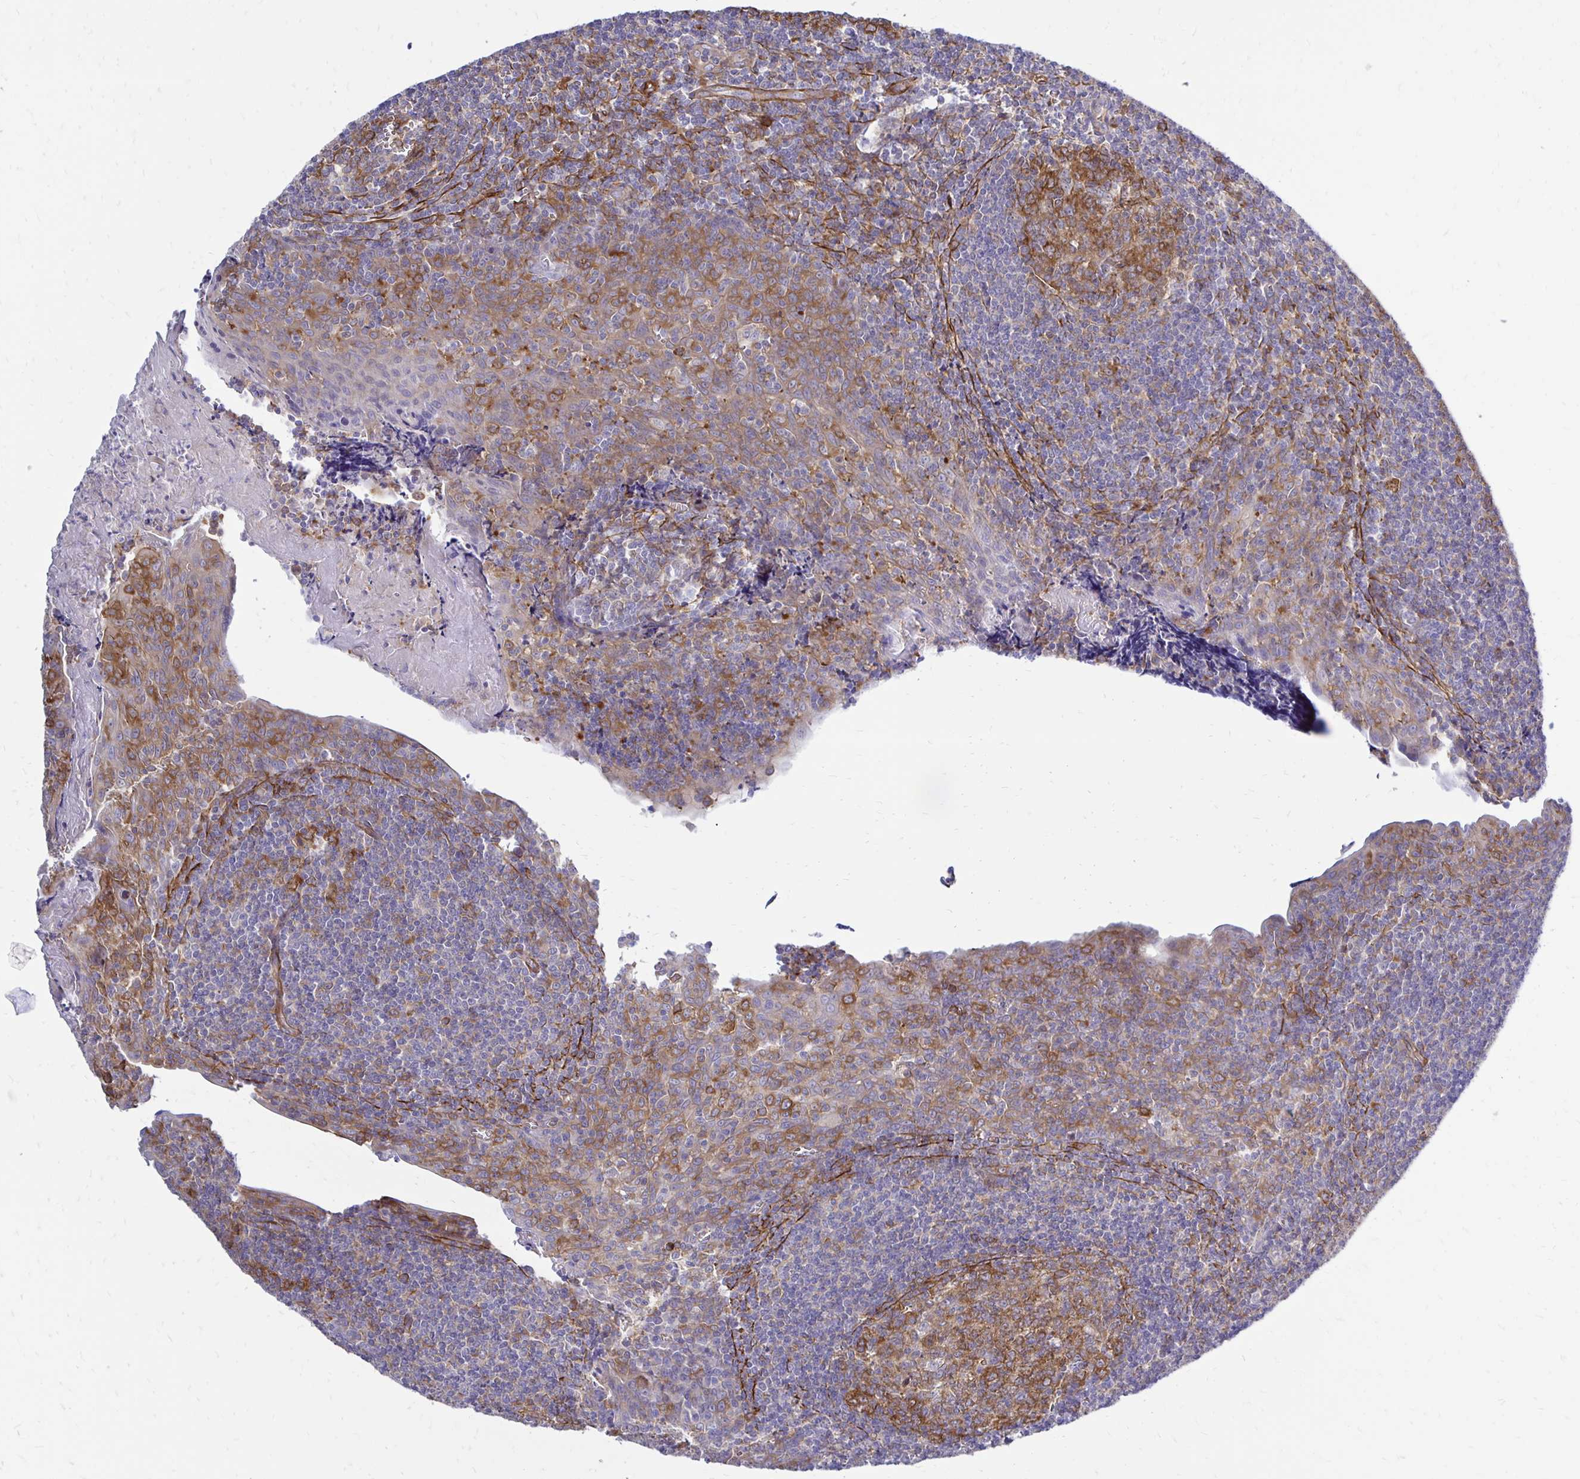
{"staining": {"intensity": "moderate", "quantity": ">75%", "location": "cytoplasmic/membranous"}, "tissue": "tonsil", "cell_type": "Germinal center cells", "image_type": "normal", "snomed": [{"axis": "morphology", "description": "Normal tissue, NOS"}, {"axis": "morphology", "description": "Inflammation, NOS"}, {"axis": "topography", "description": "Tonsil"}], "caption": "Brown immunohistochemical staining in unremarkable tonsil displays moderate cytoplasmic/membranous expression in approximately >75% of germinal center cells.", "gene": "CTPS1", "patient": {"sex": "female", "age": 31}}